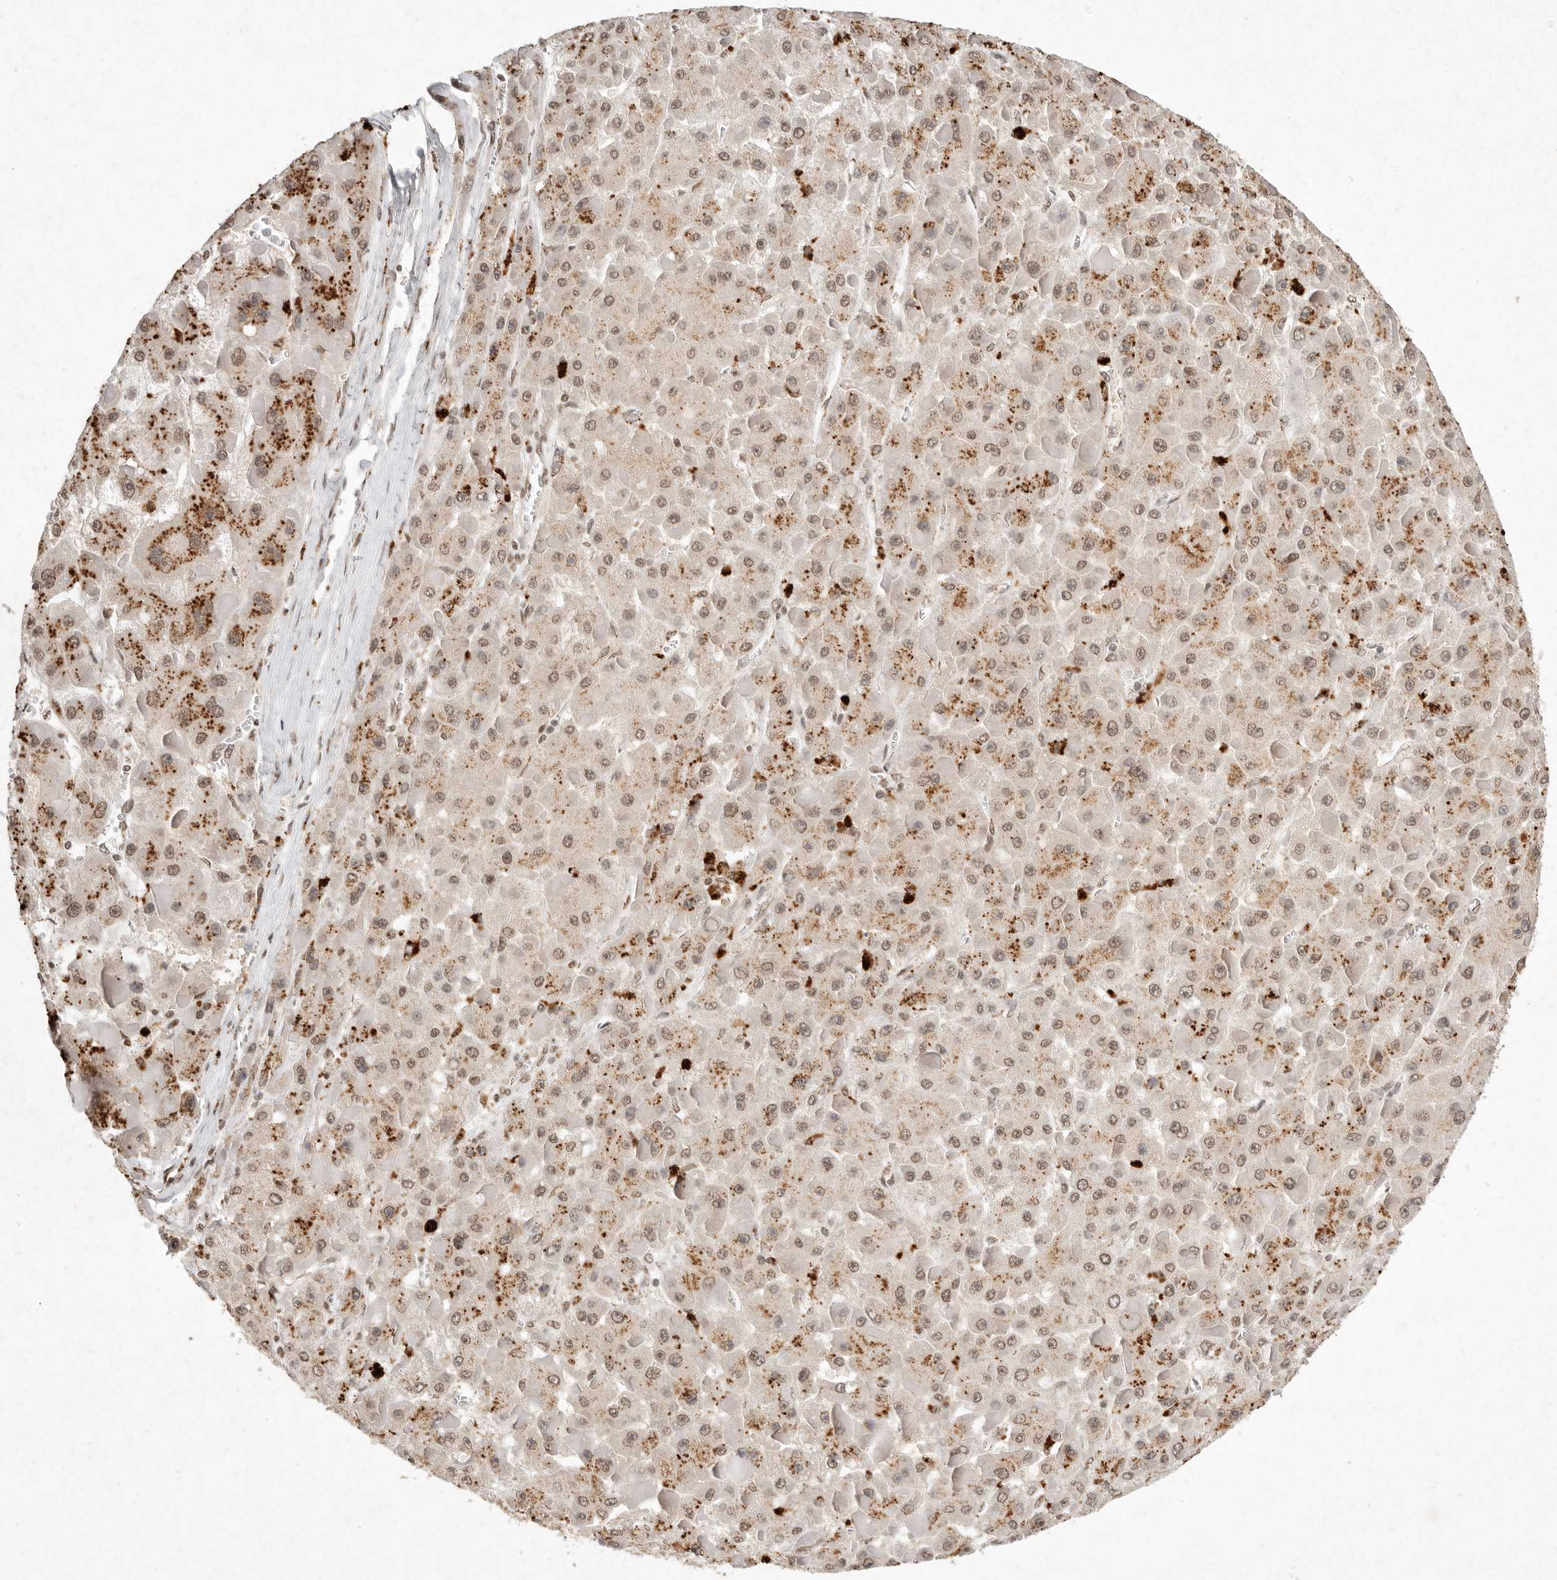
{"staining": {"intensity": "strong", "quantity": "25%-75%", "location": "cytoplasmic/membranous,nuclear"}, "tissue": "liver cancer", "cell_type": "Tumor cells", "image_type": "cancer", "snomed": [{"axis": "morphology", "description": "Carcinoma, Hepatocellular, NOS"}, {"axis": "topography", "description": "Liver"}], "caption": "The immunohistochemical stain shows strong cytoplasmic/membranous and nuclear staining in tumor cells of liver cancer (hepatocellular carcinoma) tissue. (brown staining indicates protein expression, while blue staining denotes nuclei).", "gene": "NKX3-2", "patient": {"sex": "female", "age": 73}}